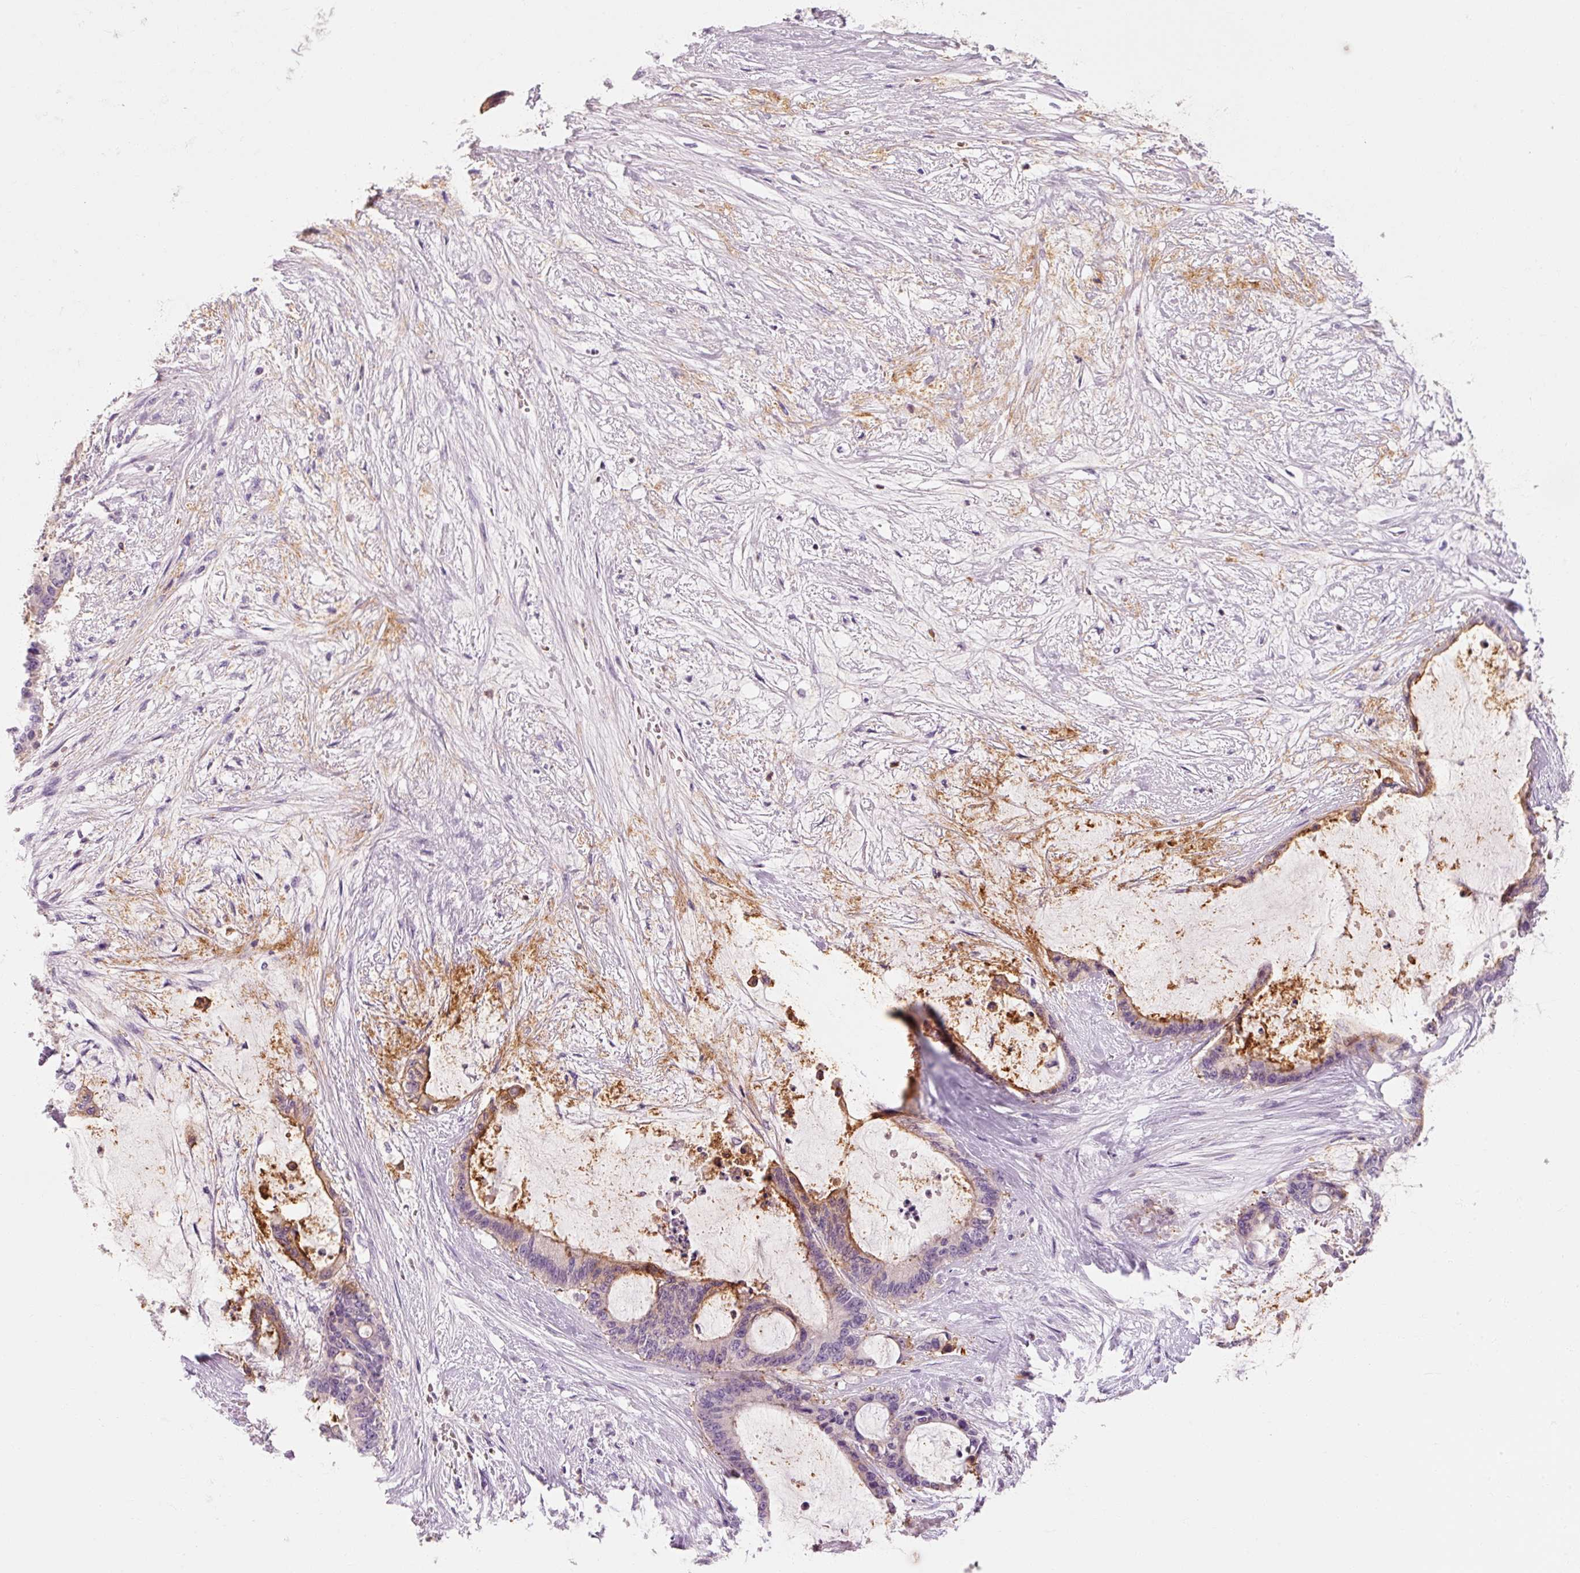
{"staining": {"intensity": "moderate", "quantity": "<25%", "location": "cytoplasmic/membranous"}, "tissue": "liver cancer", "cell_type": "Tumor cells", "image_type": "cancer", "snomed": [{"axis": "morphology", "description": "Normal tissue, NOS"}, {"axis": "morphology", "description": "Cholangiocarcinoma"}, {"axis": "topography", "description": "Liver"}, {"axis": "topography", "description": "Peripheral nerve tissue"}], "caption": "A high-resolution image shows immunohistochemistry staining of liver cholangiocarcinoma, which reveals moderate cytoplasmic/membranous positivity in about <25% of tumor cells.", "gene": "OR8K1", "patient": {"sex": "female", "age": 73}}